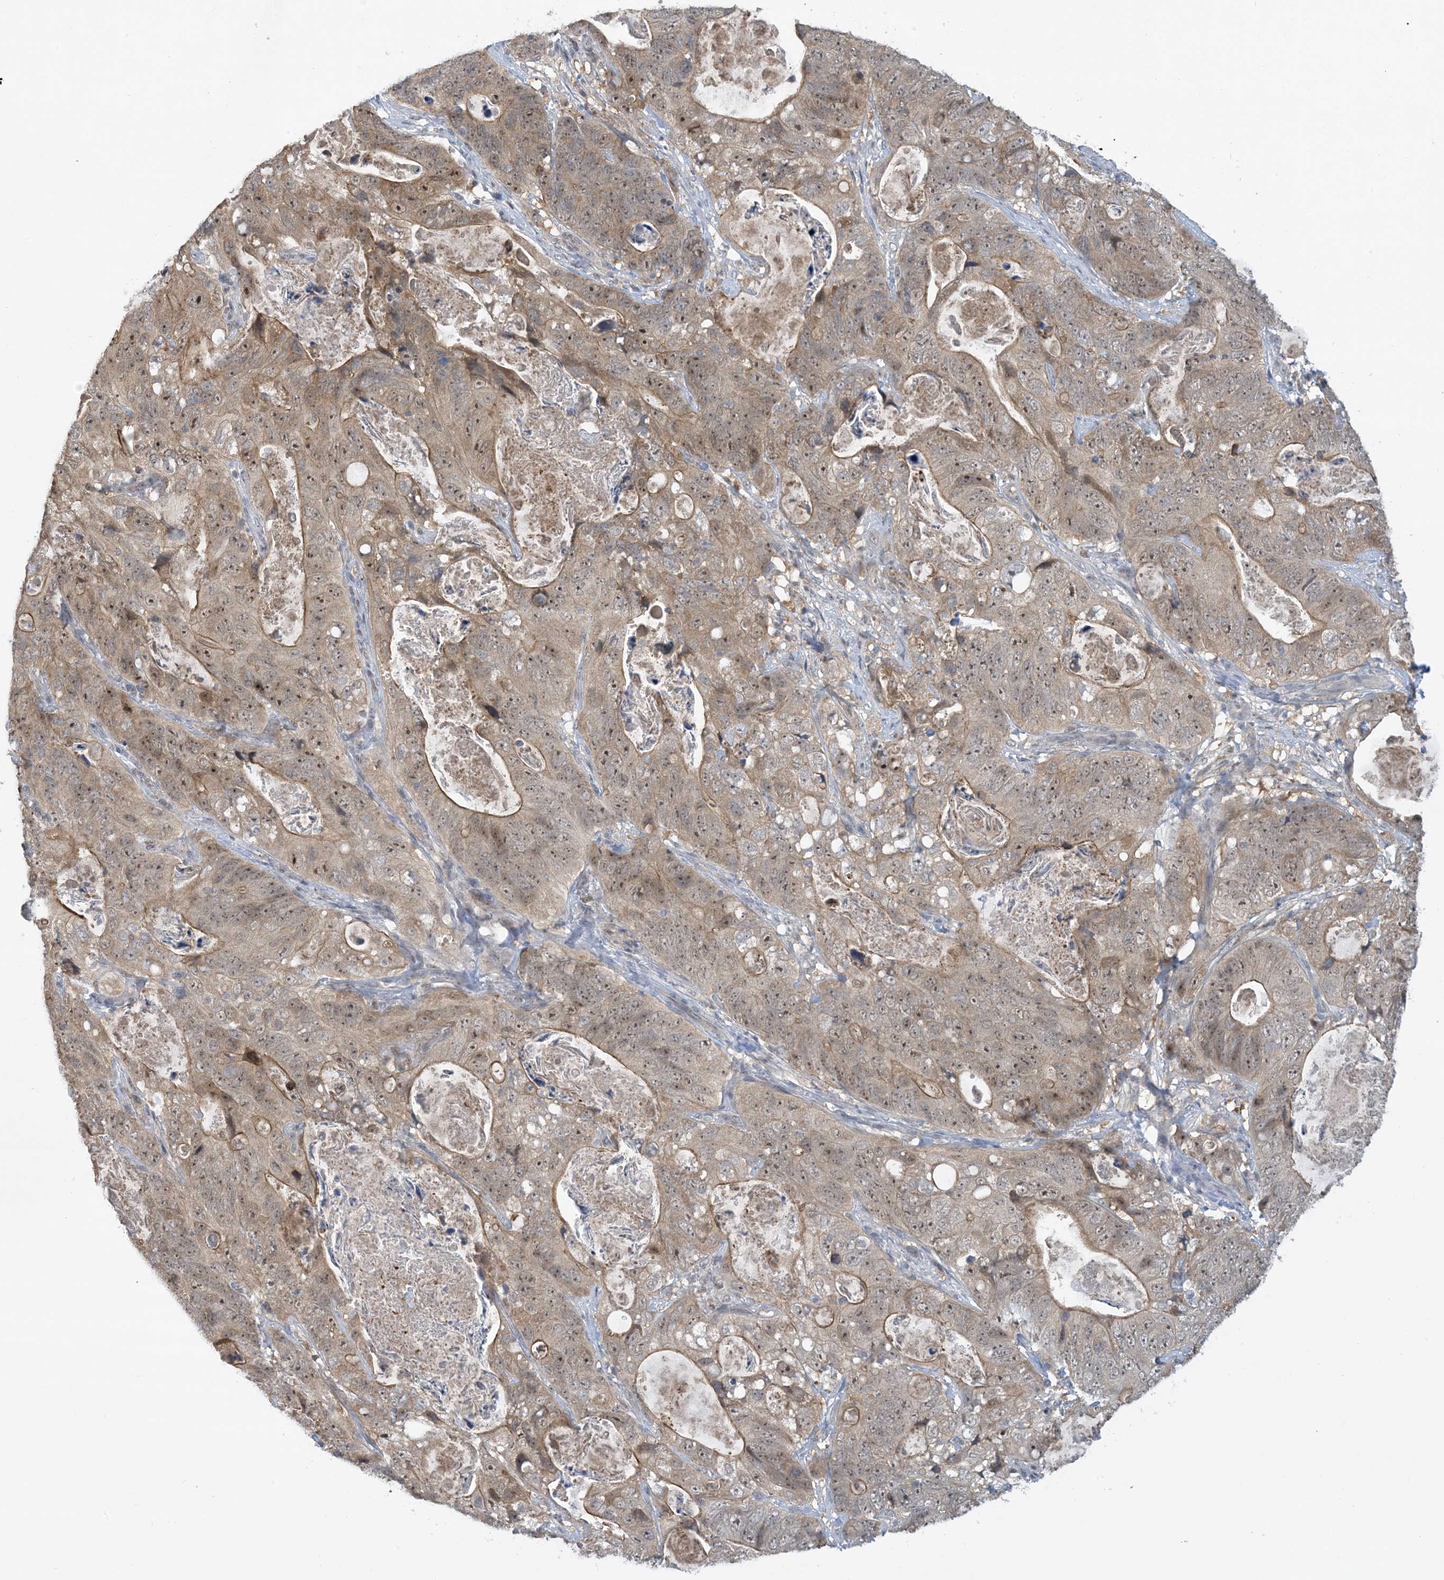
{"staining": {"intensity": "weak", "quantity": ">75%", "location": "cytoplasmic/membranous,nuclear"}, "tissue": "stomach cancer", "cell_type": "Tumor cells", "image_type": "cancer", "snomed": [{"axis": "morphology", "description": "Normal tissue, NOS"}, {"axis": "morphology", "description": "Adenocarcinoma, NOS"}, {"axis": "topography", "description": "Stomach"}], "caption": "Approximately >75% of tumor cells in stomach cancer (adenocarcinoma) show weak cytoplasmic/membranous and nuclear protein expression as visualized by brown immunohistochemical staining.", "gene": "UBE2E1", "patient": {"sex": "female", "age": 89}}